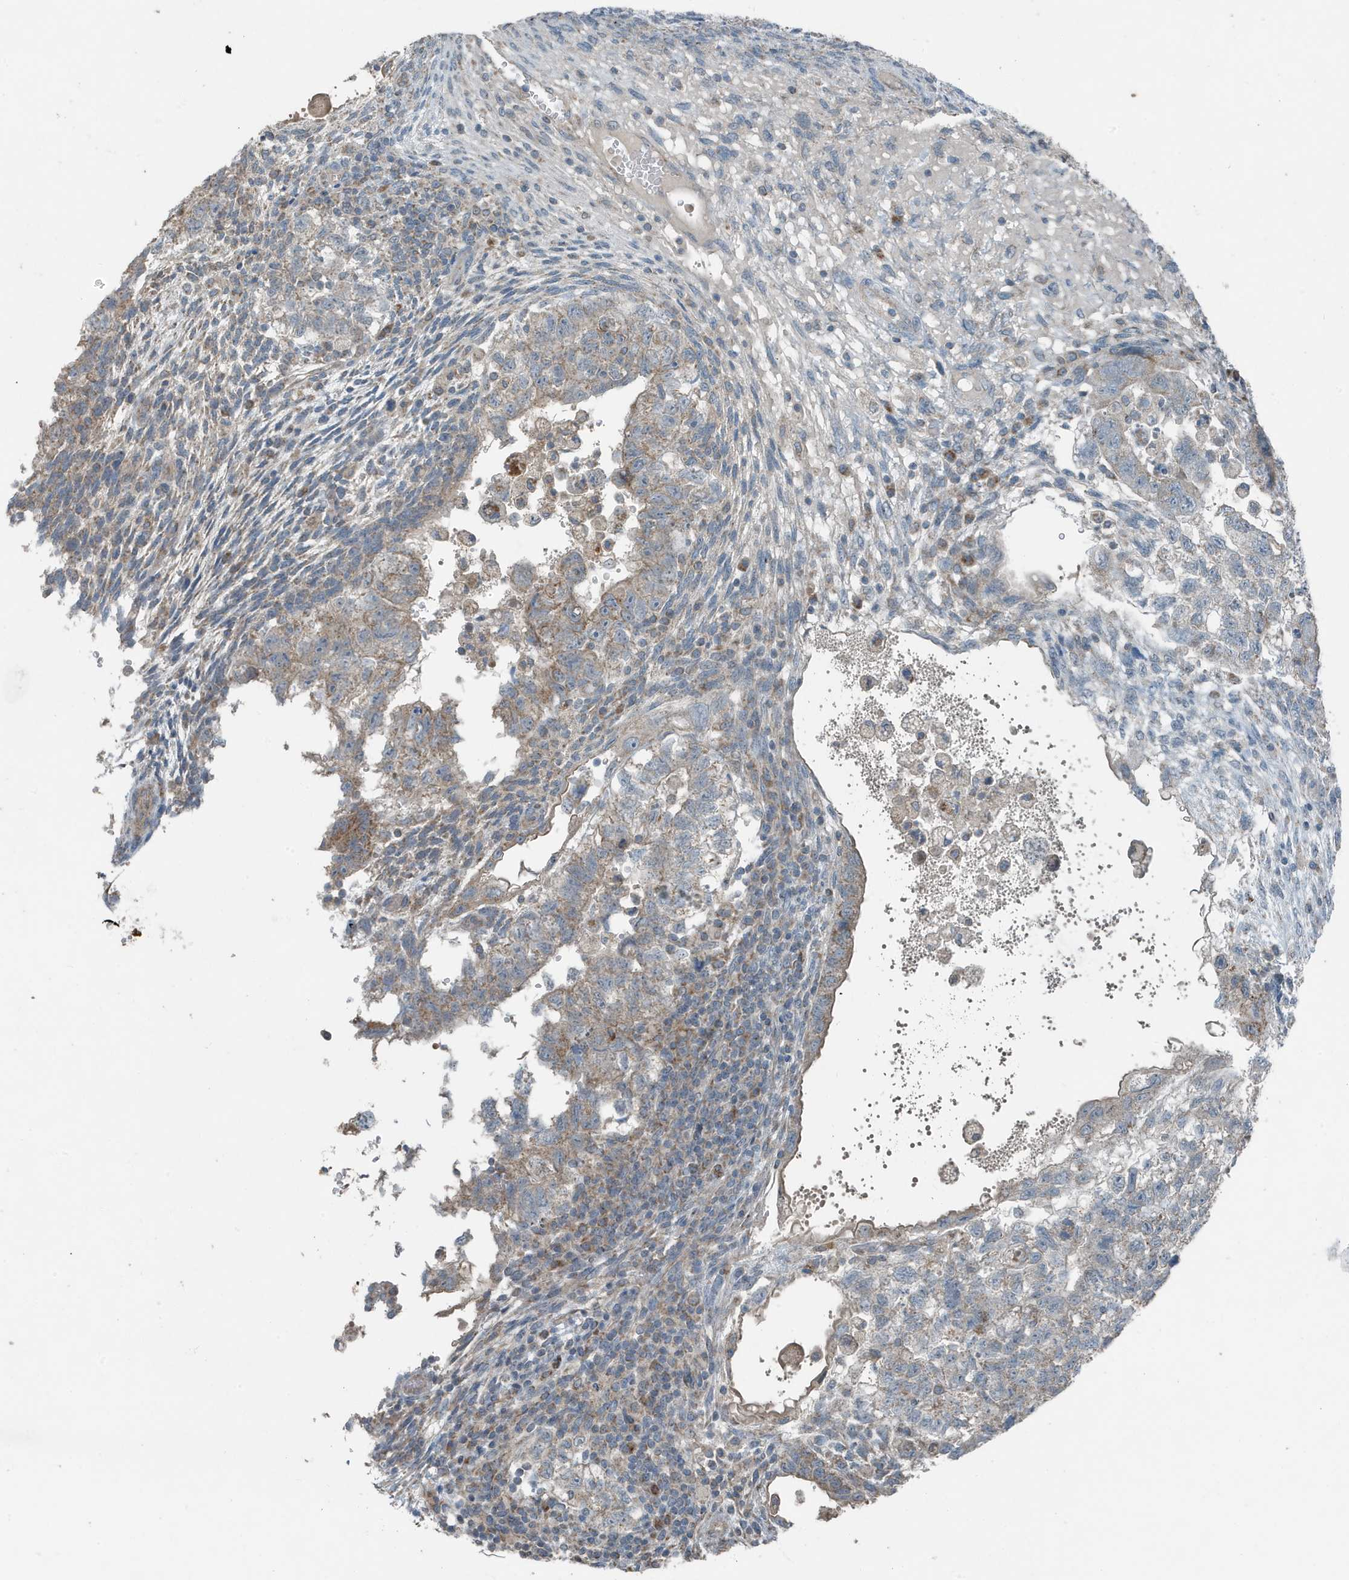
{"staining": {"intensity": "weak", "quantity": "25%-75%", "location": "cytoplasmic/membranous"}, "tissue": "testis cancer", "cell_type": "Tumor cells", "image_type": "cancer", "snomed": [{"axis": "morphology", "description": "Carcinoma, Embryonal, NOS"}, {"axis": "topography", "description": "Testis"}], "caption": "IHC (DAB (3,3'-diaminobenzidine)) staining of testis cancer (embryonal carcinoma) displays weak cytoplasmic/membranous protein expression in about 25%-75% of tumor cells.", "gene": "MT-CYB", "patient": {"sex": "male", "age": 36}}